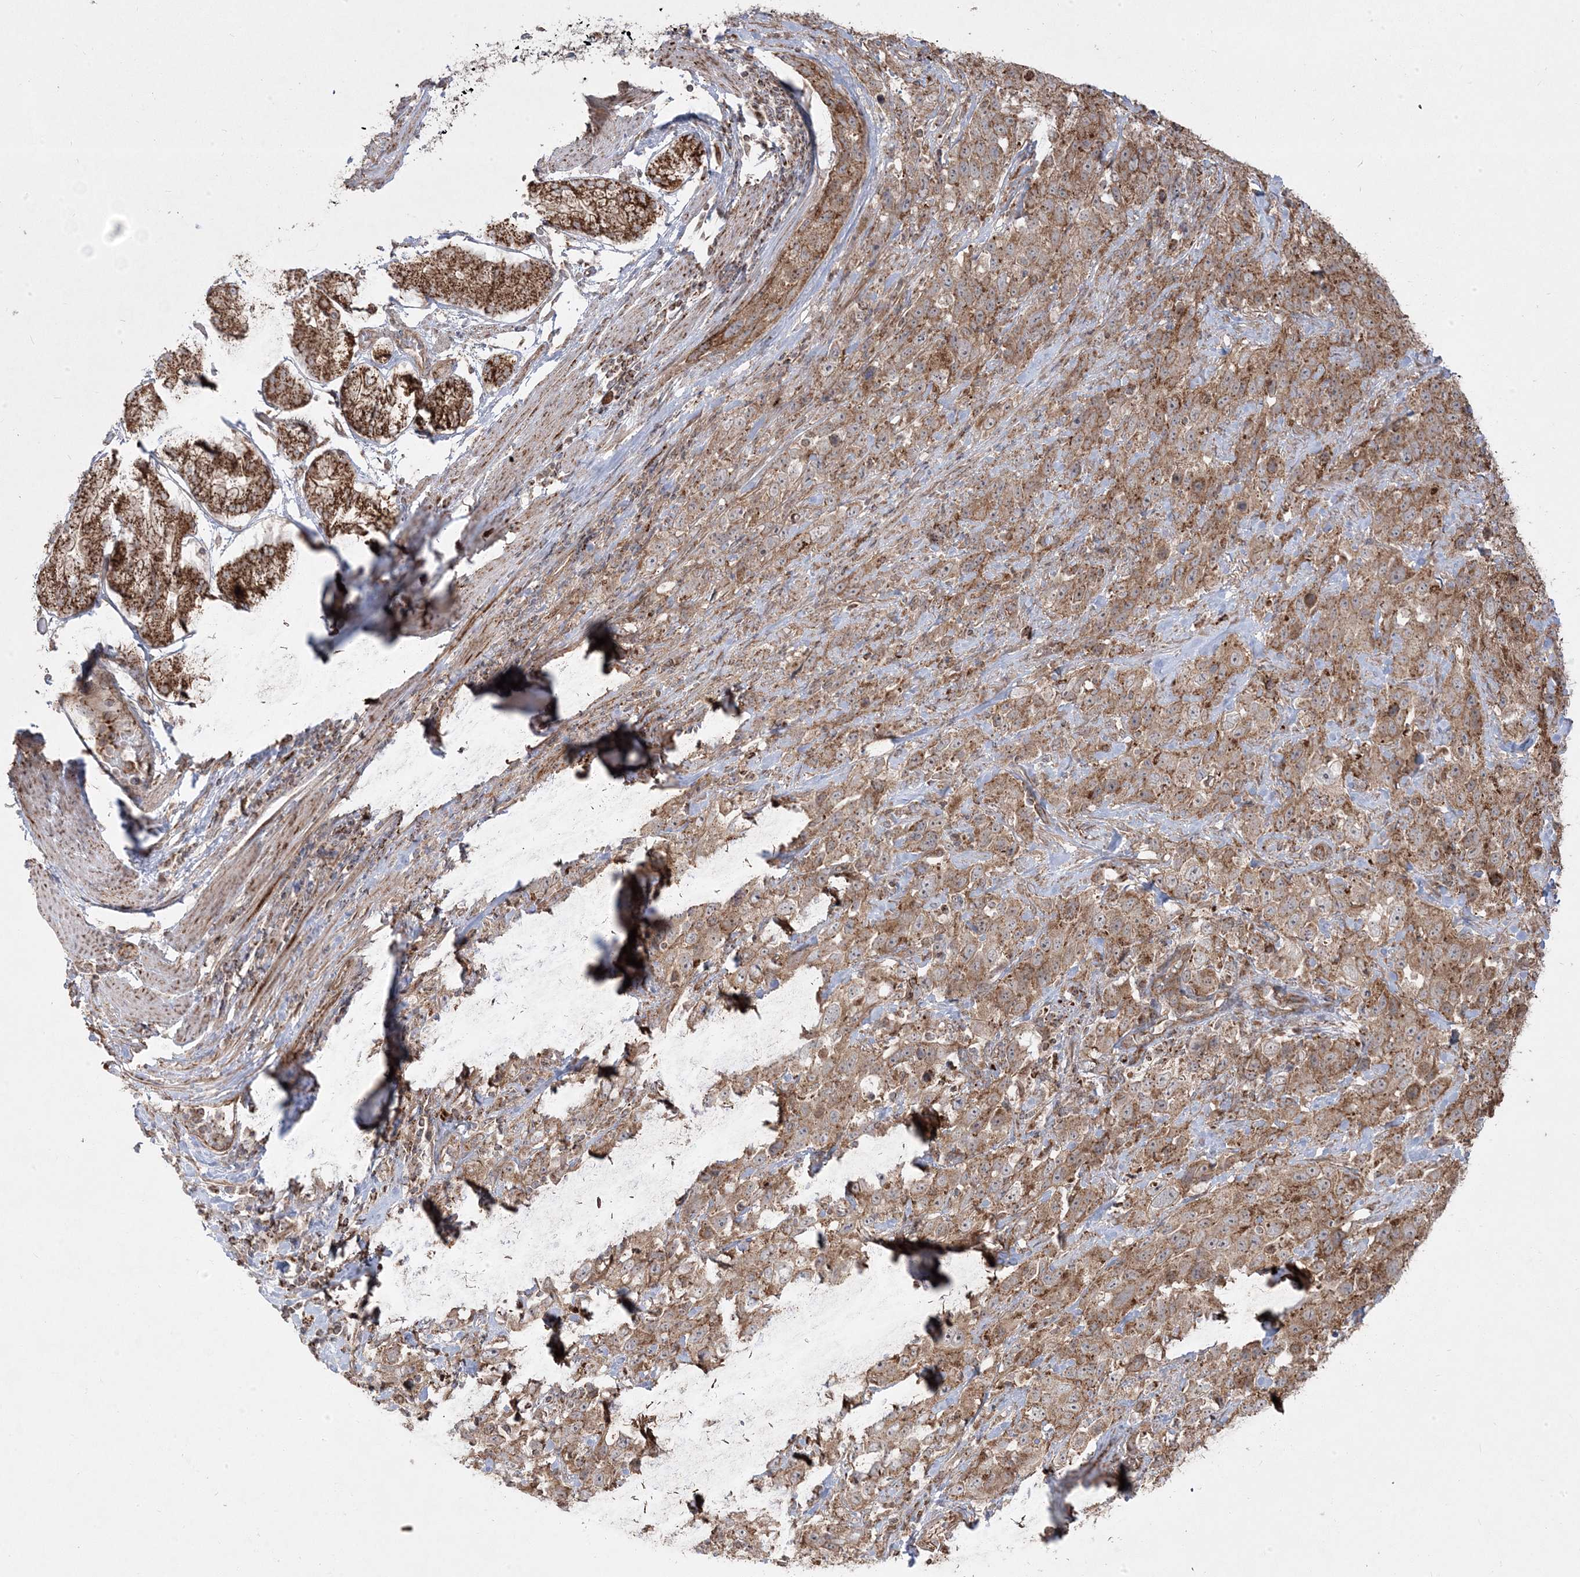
{"staining": {"intensity": "moderate", "quantity": ">75%", "location": "cytoplasmic/membranous"}, "tissue": "stomach cancer", "cell_type": "Tumor cells", "image_type": "cancer", "snomed": [{"axis": "morphology", "description": "Normal tissue, NOS"}, {"axis": "morphology", "description": "Adenocarcinoma, NOS"}, {"axis": "topography", "description": "Lymph node"}, {"axis": "topography", "description": "Stomach"}], "caption": "Protein expression by immunohistochemistry exhibits moderate cytoplasmic/membranous positivity in about >75% of tumor cells in stomach adenocarcinoma.", "gene": "CLUAP1", "patient": {"sex": "male", "age": 48}}